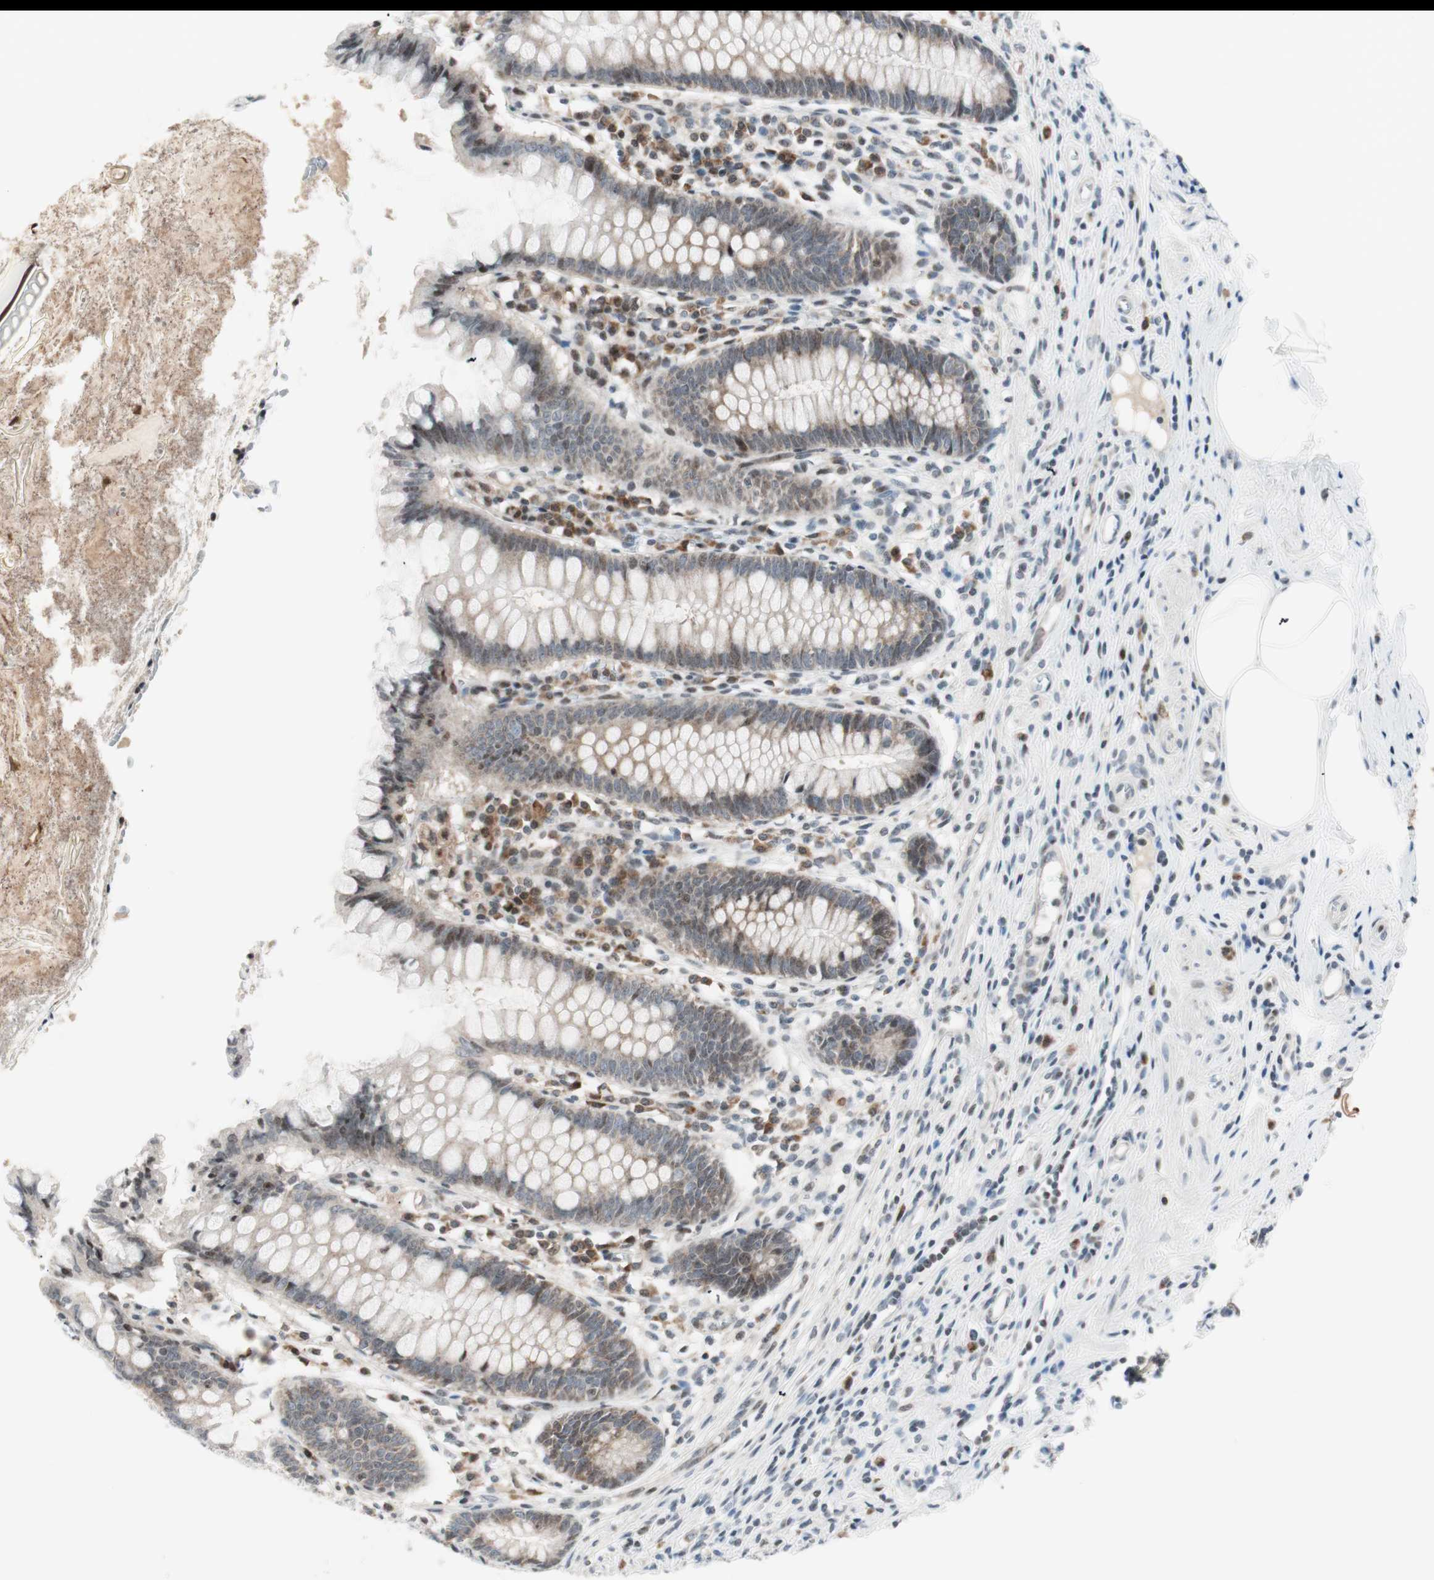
{"staining": {"intensity": "moderate", "quantity": ">75%", "location": "cytoplasmic/membranous,nuclear"}, "tissue": "appendix", "cell_type": "Glandular cells", "image_type": "normal", "snomed": [{"axis": "morphology", "description": "Normal tissue, NOS"}, {"axis": "topography", "description": "Appendix"}], "caption": "DAB immunohistochemical staining of normal appendix reveals moderate cytoplasmic/membranous,nuclear protein staining in about >75% of glandular cells. (DAB (3,3'-diaminobenzidine) IHC, brown staining for protein, blue staining for nuclei).", "gene": "TPT1", "patient": {"sex": "female", "age": 50}}